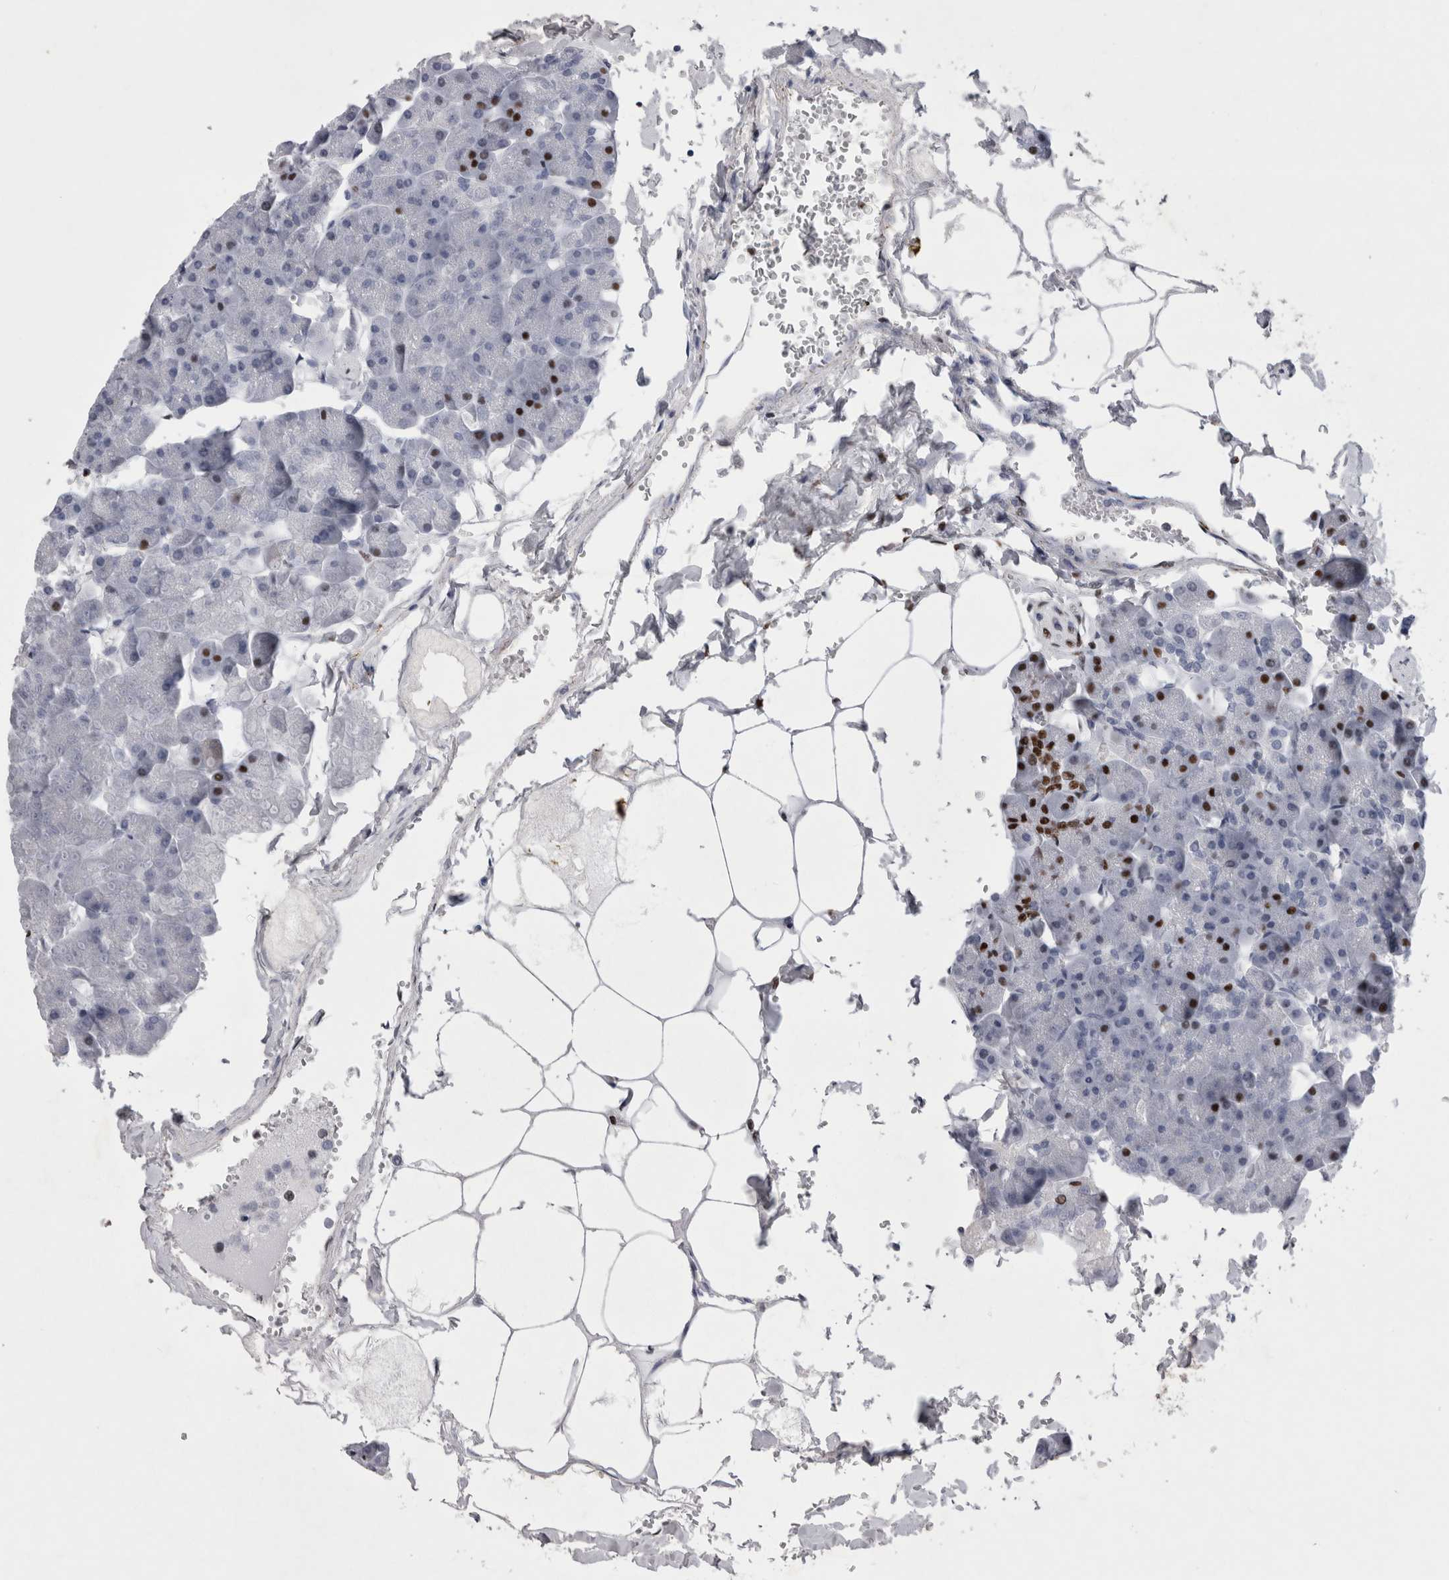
{"staining": {"intensity": "strong", "quantity": "25%-75%", "location": "nuclear"}, "tissue": "pancreas", "cell_type": "Exocrine glandular cells", "image_type": "normal", "snomed": [{"axis": "morphology", "description": "Normal tissue, NOS"}, {"axis": "topography", "description": "Pancreas"}], "caption": "IHC of benign pancreas displays high levels of strong nuclear staining in approximately 25%-75% of exocrine glandular cells.", "gene": "ALPK3", "patient": {"sex": "male", "age": 35}}